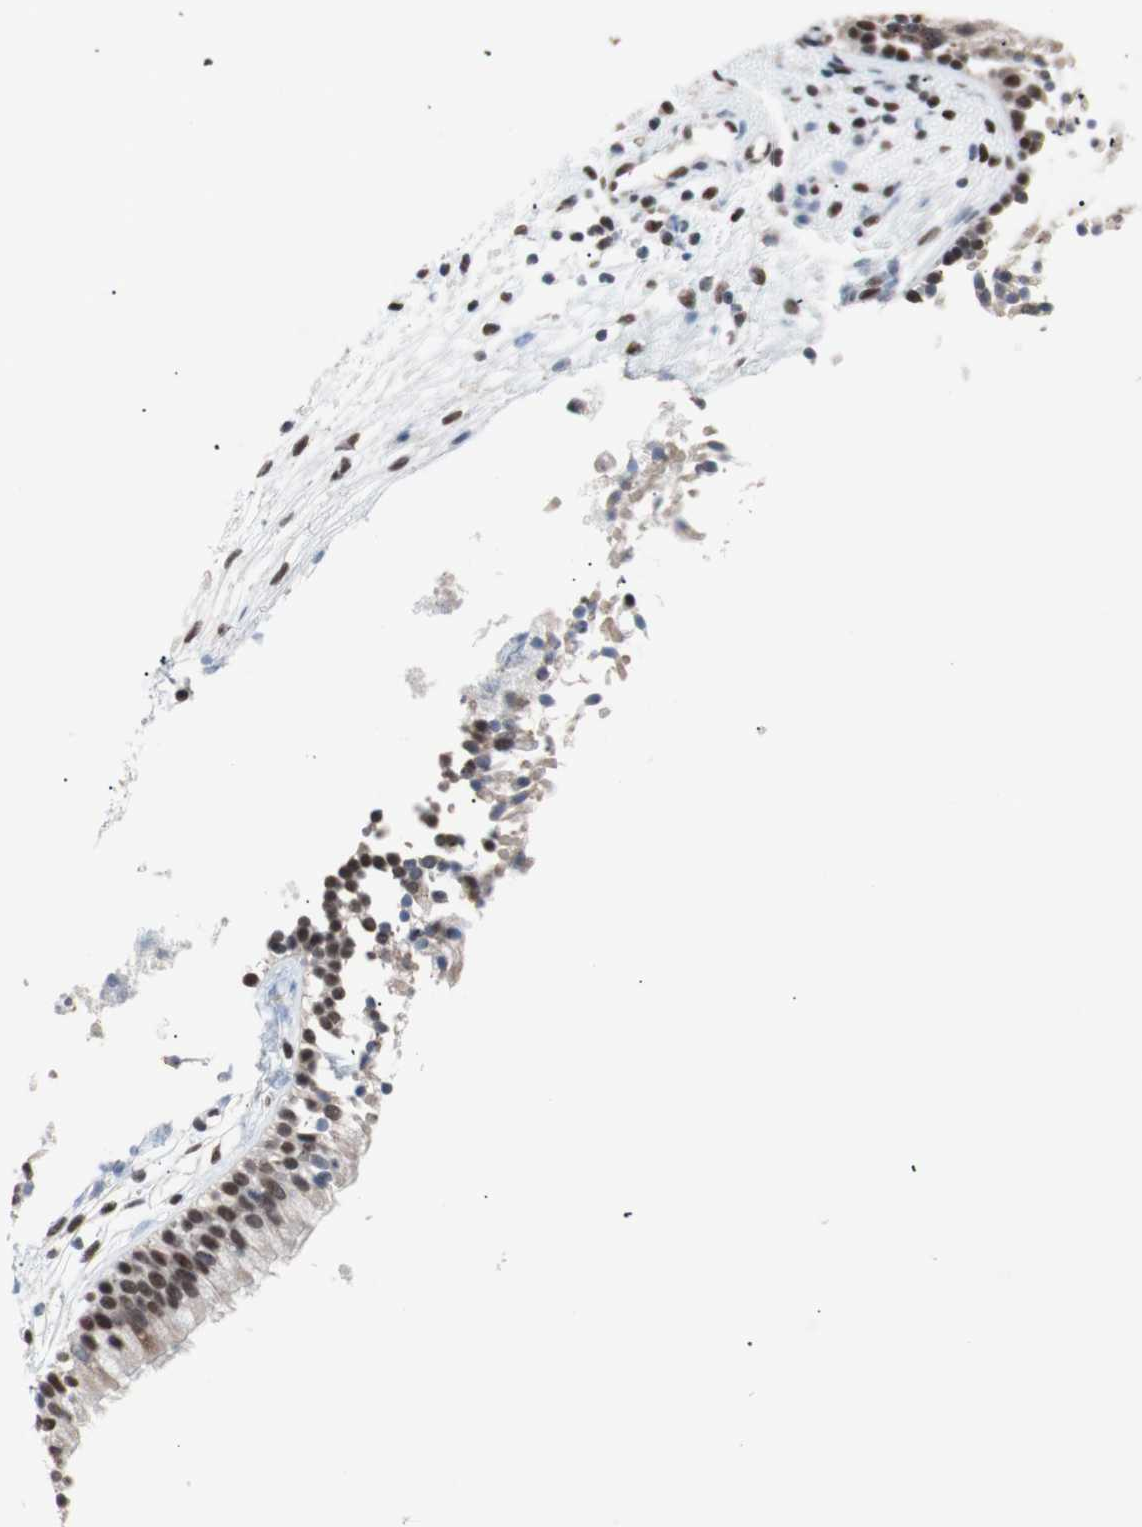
{"staining": {"intensity": "strong", "quantity": ">75%", "location": "nuclear"}, "tissue": "nasopharynx", "cell_type": "Respiratory epithelial cells", "image_type": "normal", "snomed": [{"axis": "morphology", "description": "Normal tissue, NOS"}, {"axis": "topography", "description": "Nasopharynx"}], "caption": "Nasopharynx was stained to show a protein in brown. There is high levels of strong nuclear expression in about >75% of respiratory epithelial cells. (DAB IHC, brown staining for protein, blue staining for nuclei).", "gene": "LIG3", "patient": {"sex": "male", "age": 21}}